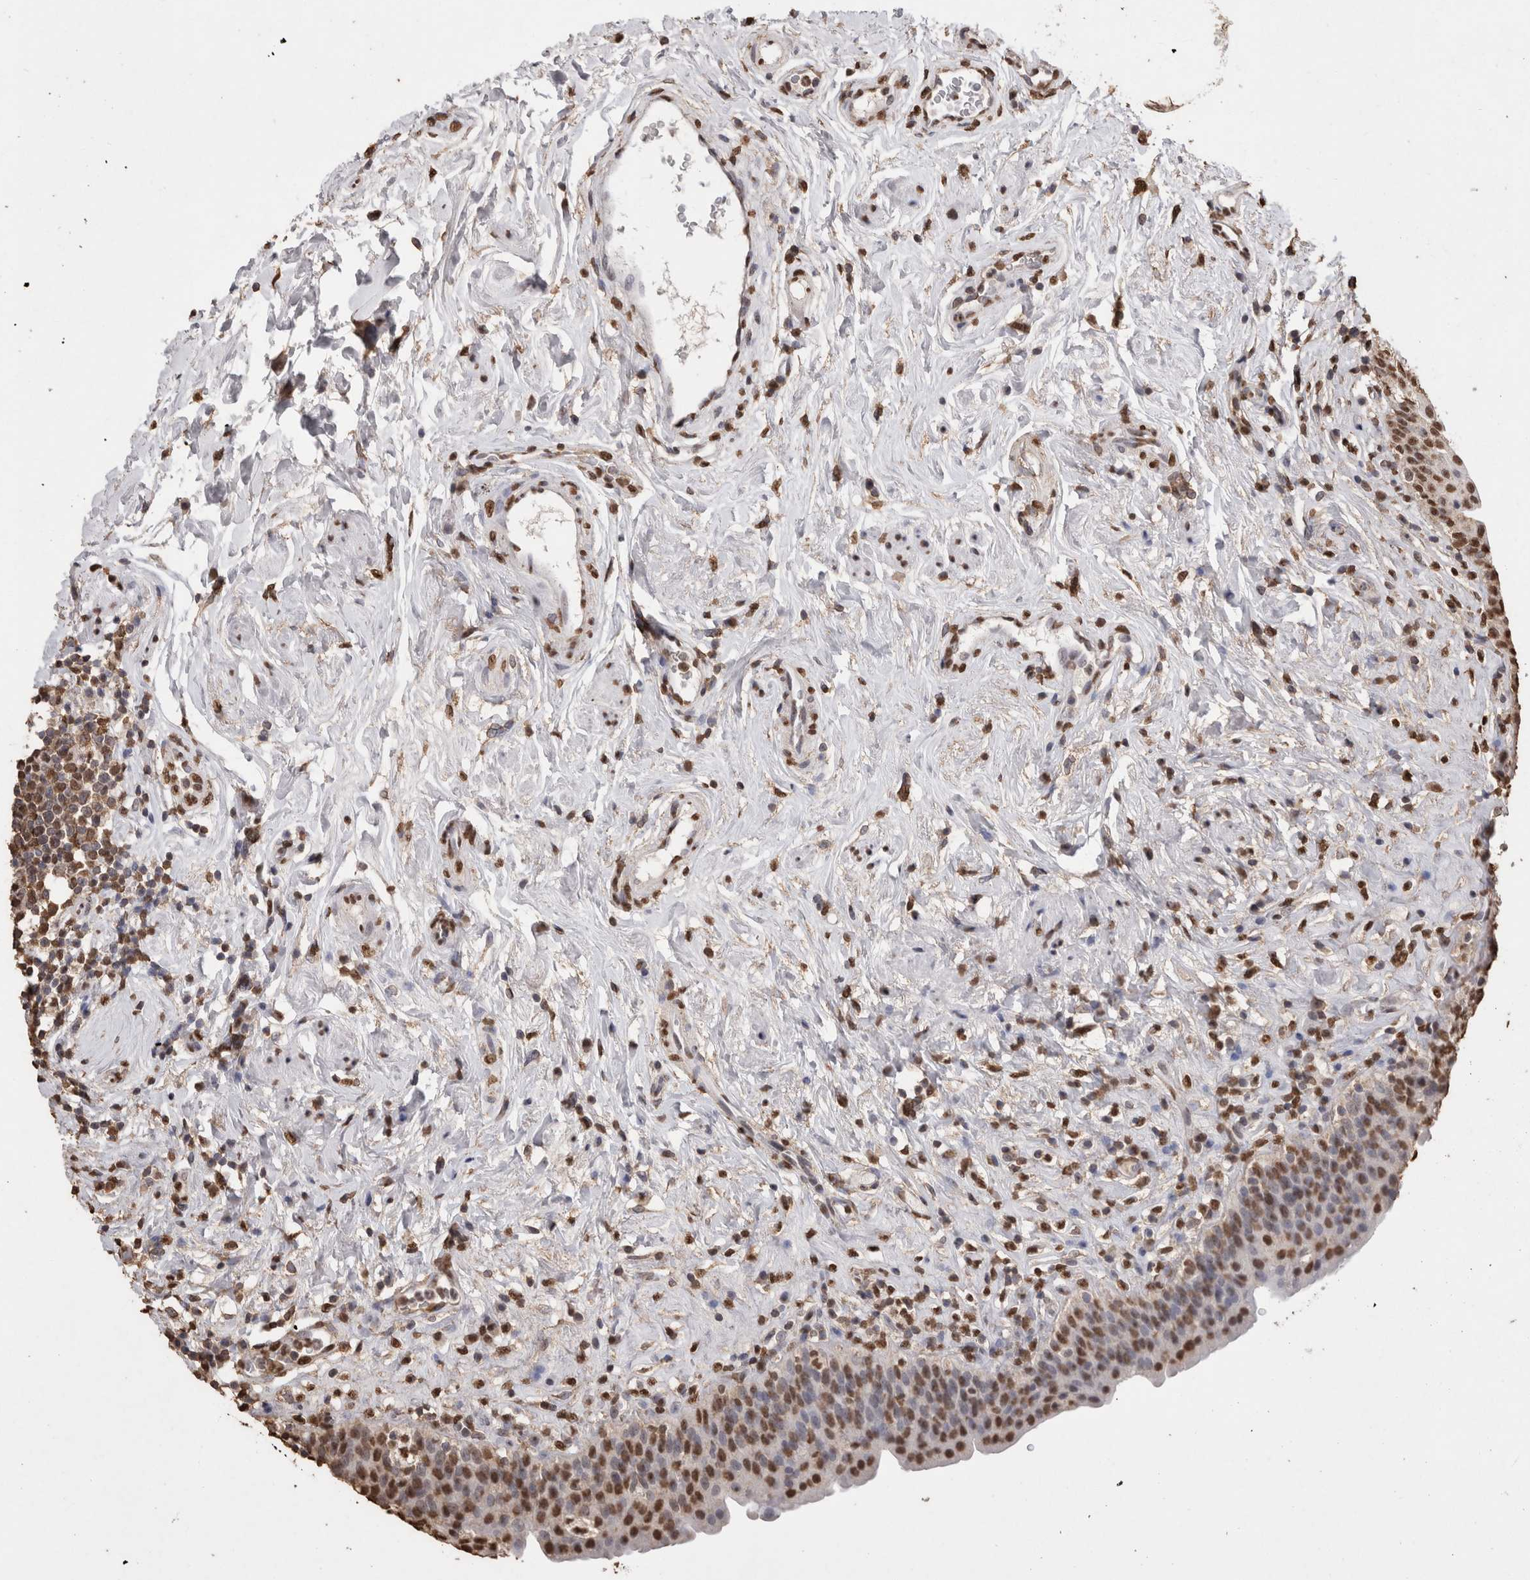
{"staining": {"intensity": "strong", "quantity": ">75%", "location": "nuclear"}, "tissue": "urinary bladder", "cell_type": "Urothelial cells", "image_type": "normal", "snomed": [{"axis": "morphology", "description": "Normal tissue, NOS"}, {"axis": "topography", "description": "Urinary bladder"}], "caption": "Immunohistochemistry micrograph of unremarkable urinary bladder: urinary bladder stained using IHC shows high levels of strong protein expression localized specifically in the nuclear of urothelial cells, appearing as a nuclear brown color.", "gene": "NTHL1", "patient": {"sex": "male", "age": 83}}